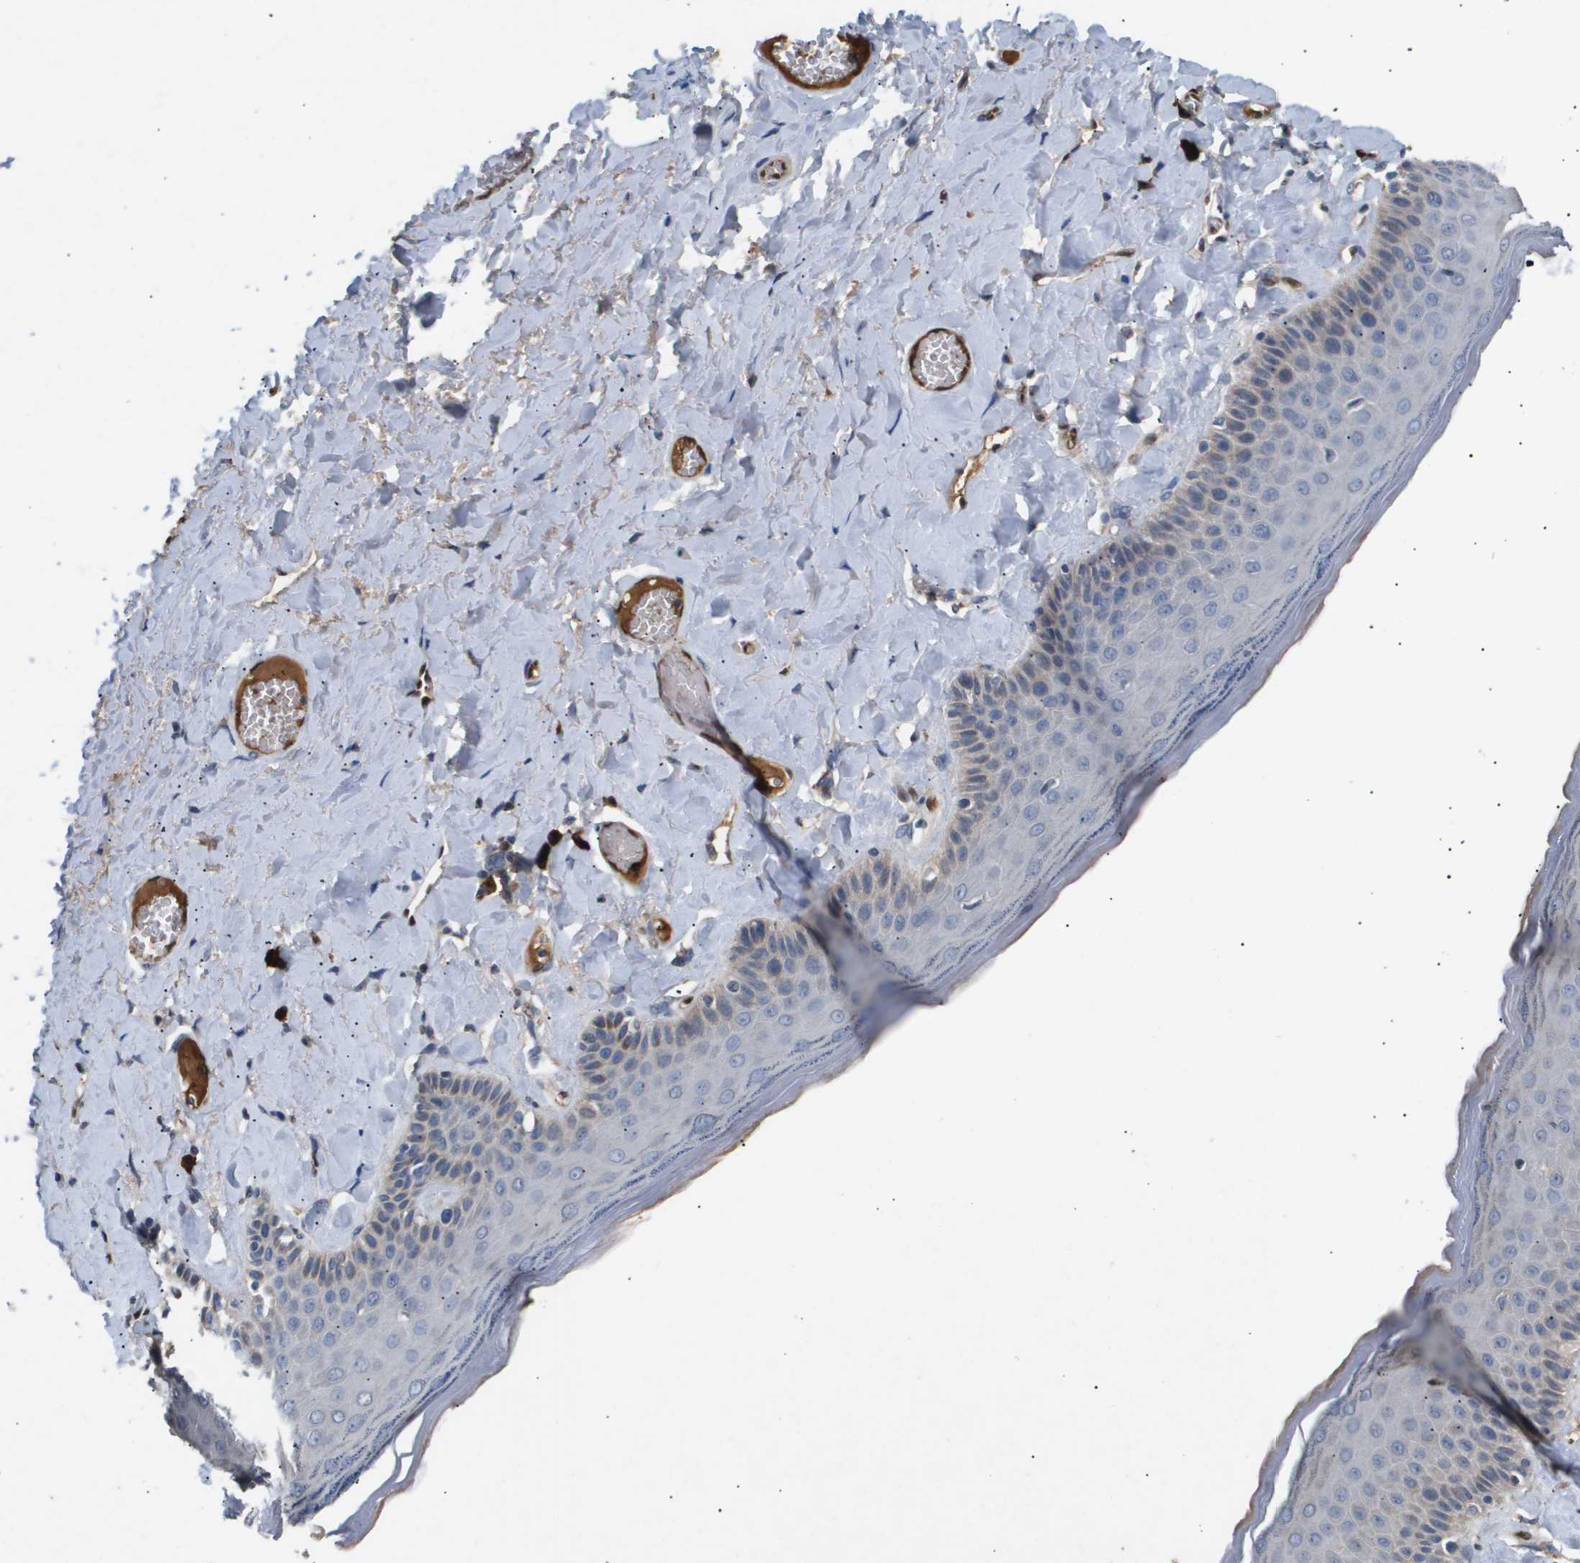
{"staining": {"intensity": "negative", "quantity": "none", "location": "none"}, "tissue": "skin", "cell_type": "Epidermal cells", "image_type": "normal", "snomed": [{"axis": "morphology", "description": "Normal tissue, NOS"}, {"axis": "topography", "description": "Anal"}], "caption": "Protein analysis of unremarkable skin demonstrates no significant staining in epidermal cells. (Immunohistochemistry, brightfield microscopy, high magnification).", "gene": "ERG", "patient": {"sex": "male", "age": 69}}